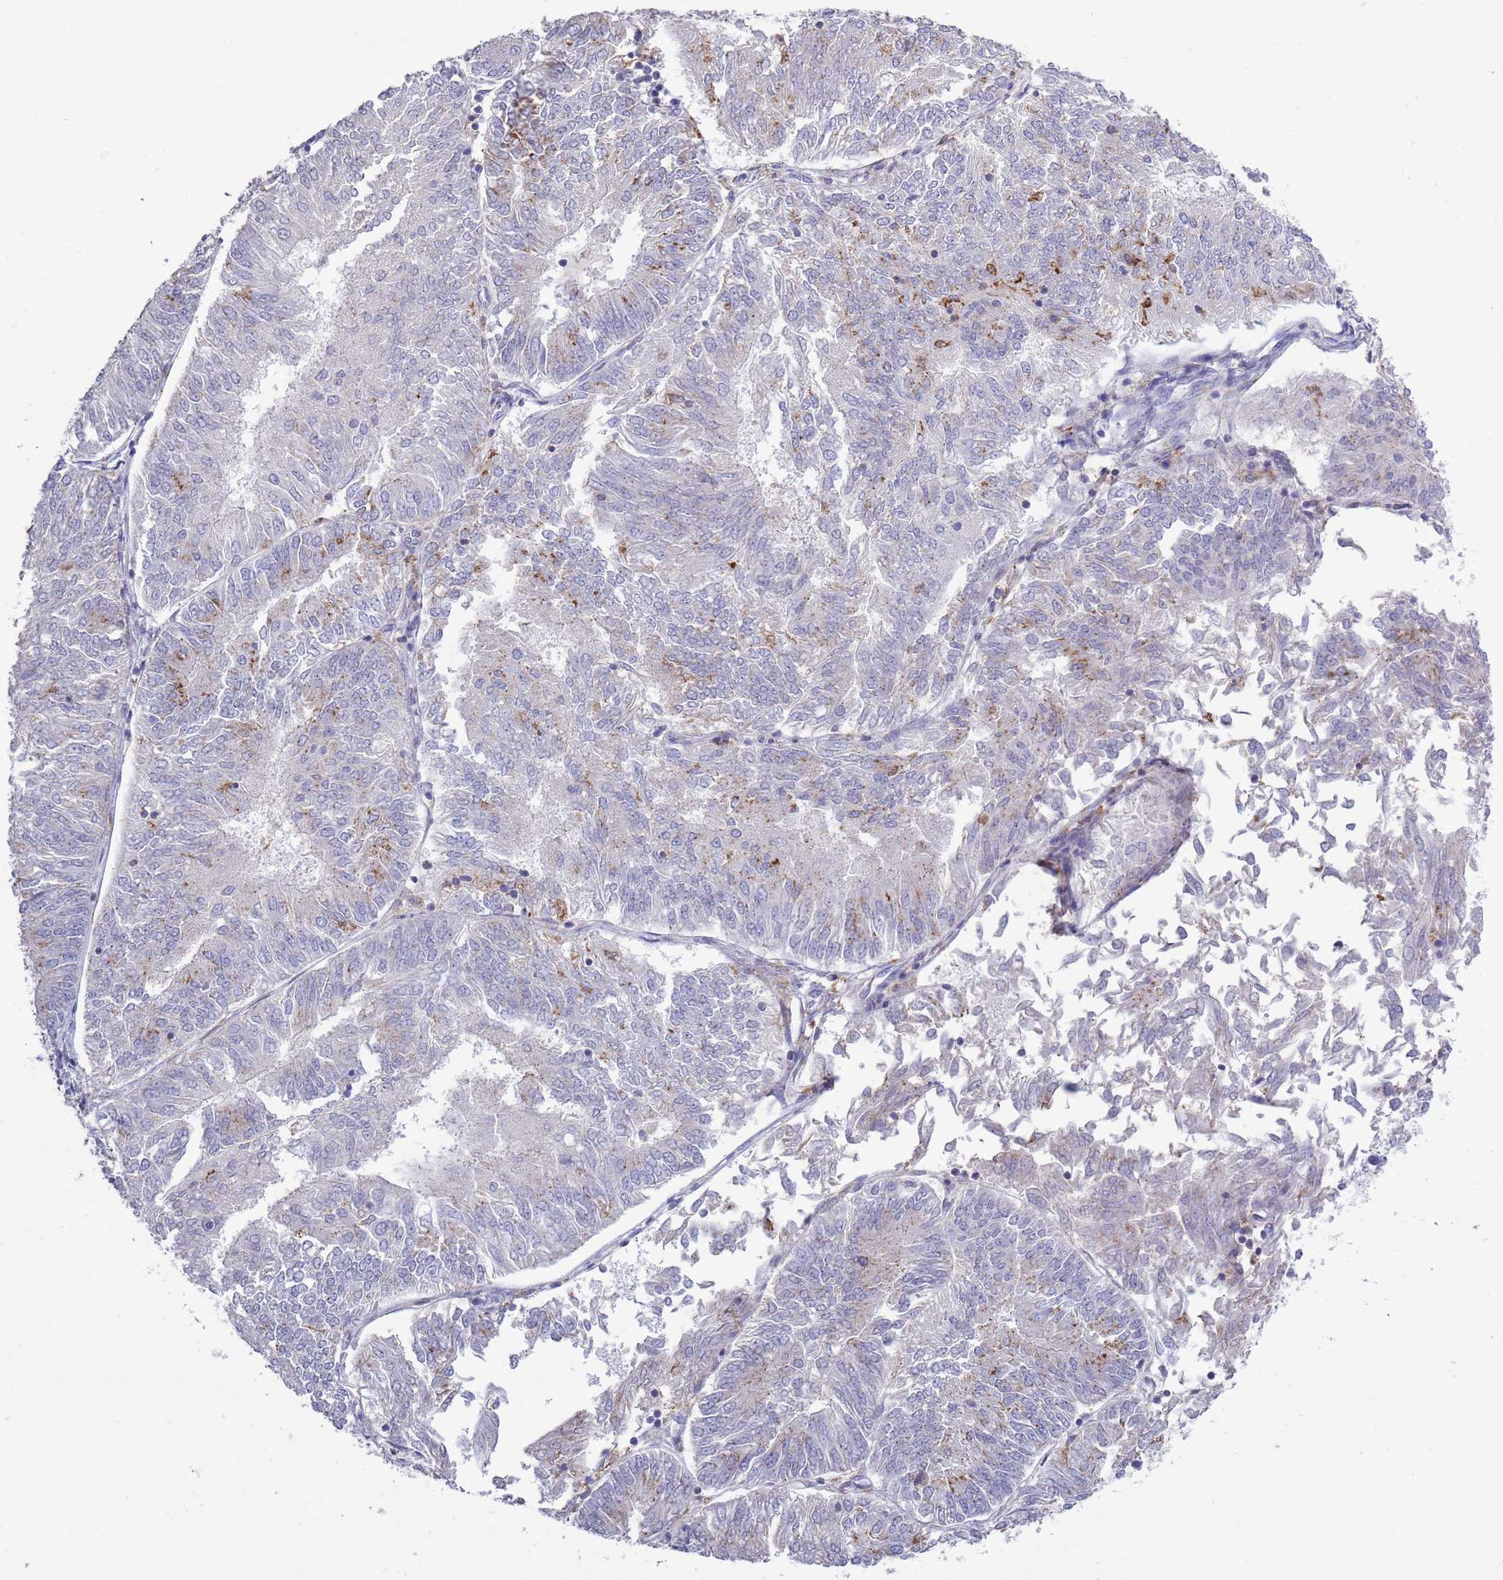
{"staining": {"intensity": "weak", "quantity": "<25%", "location": "cytoplasmic/membranous"}, "tissue": "endometrial cancer", "cell_type": "Tumor cells", "image_type": "cancer", "snomed": [{"axis": "morphology", "description": "Adenocarcinoma, NOS"}, {"axis": "topography", "description": "Endometrium"}], "caption": "The photomicrograph displays no staining of tumor cells in endometrial cancer (adenocarcinoma).", "gene": "ACSBG1", "patient": {"sex": "female", "age": 58}}